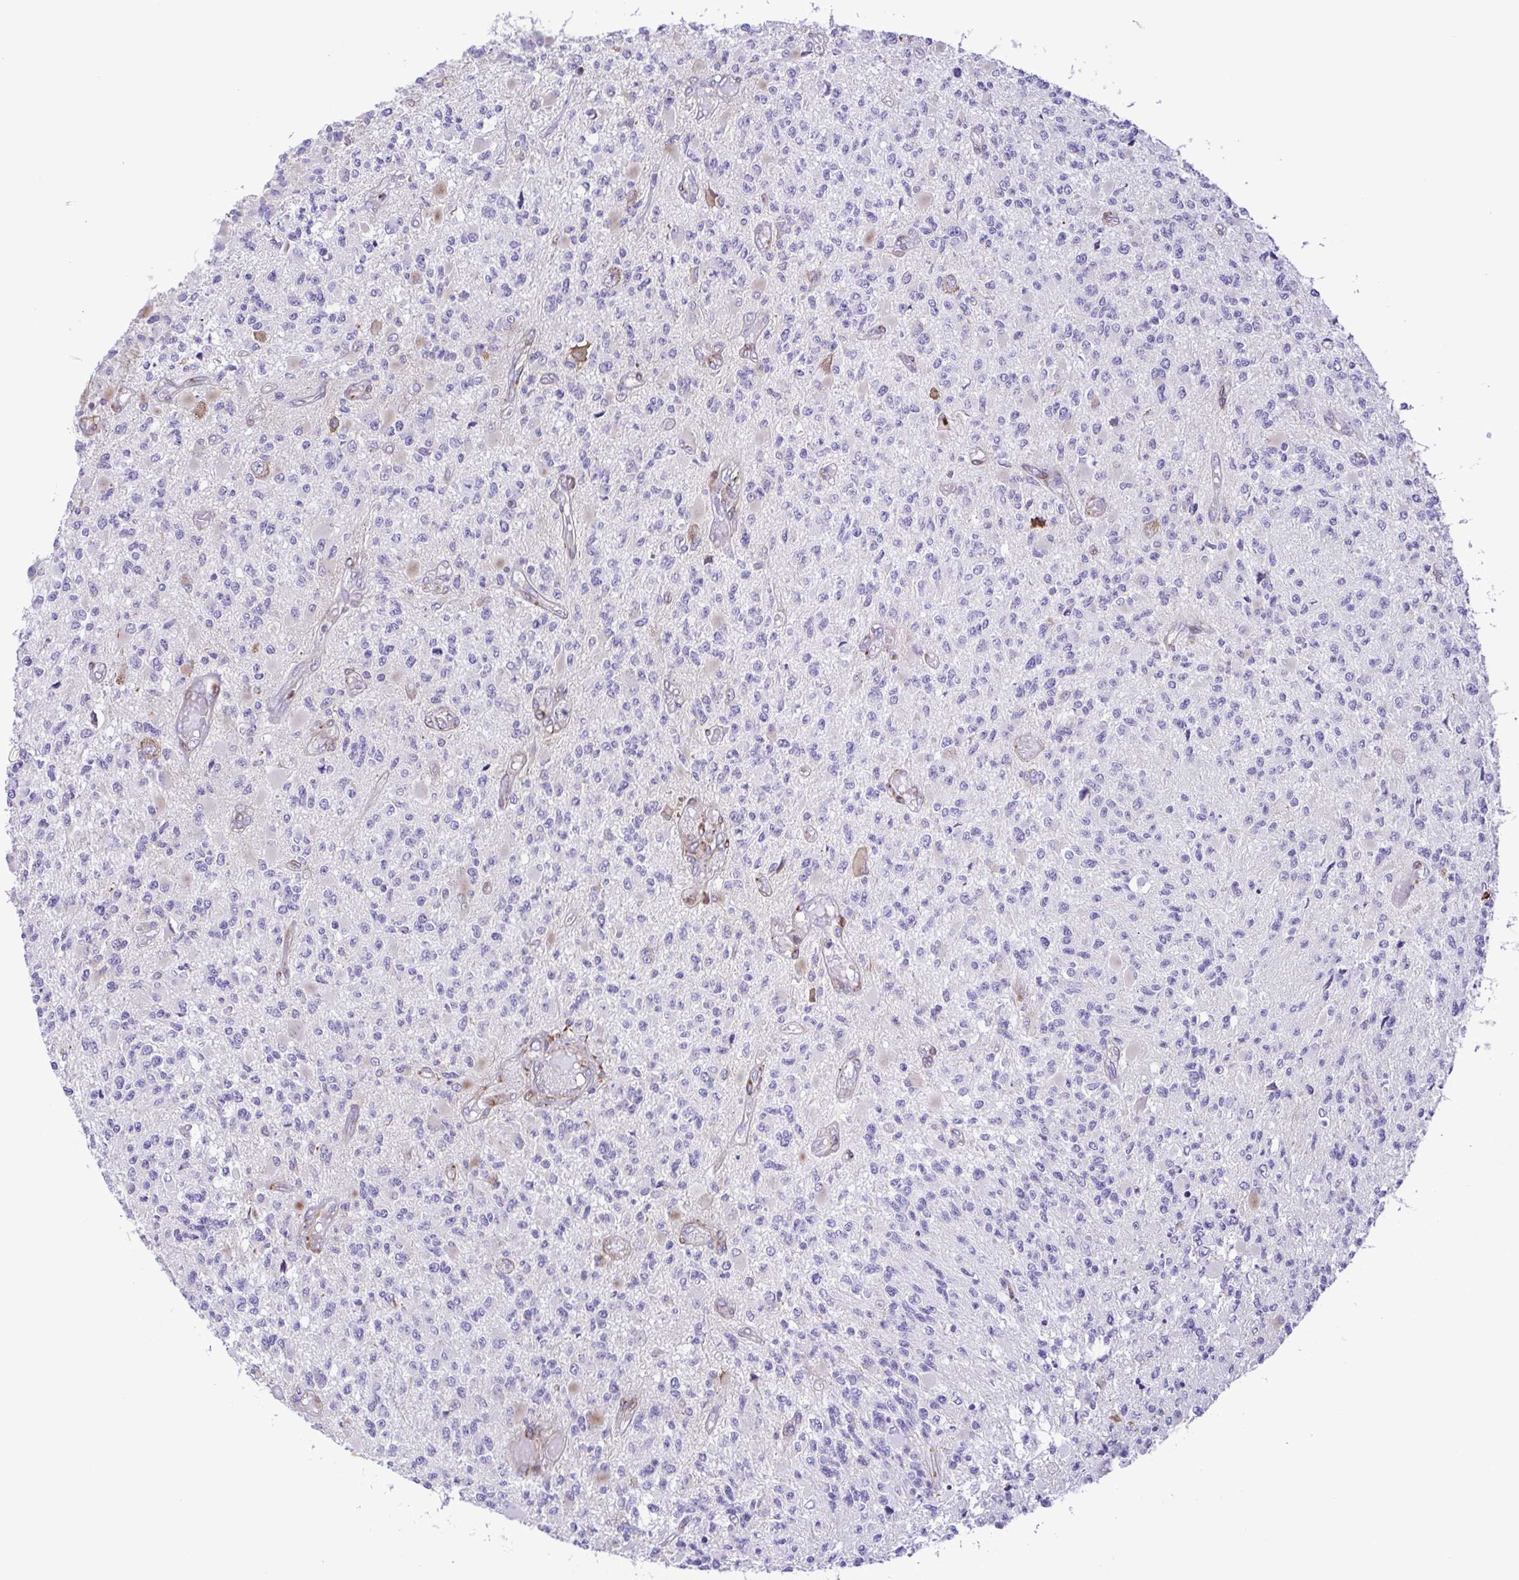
{"staining": {"intensity": "negative", "quantity": "none", "location": "none"}, "tissue": "glioma", "cell_type": "Tumor cells", "image_type": "cancer", "snomed": [{"axis": "morphology", "description": "Glioma, malignant, High grade"}, {"axis": "topography", "description": "Brain"}], "caption": "There is no significant expression in tumor cells of malignant high-grade glioma. (Immunohistochemistry (ihc), brightfield microscopy, high magnification).", "gene": "FLT1", "patient": {"sex": "female", "age": 63}}